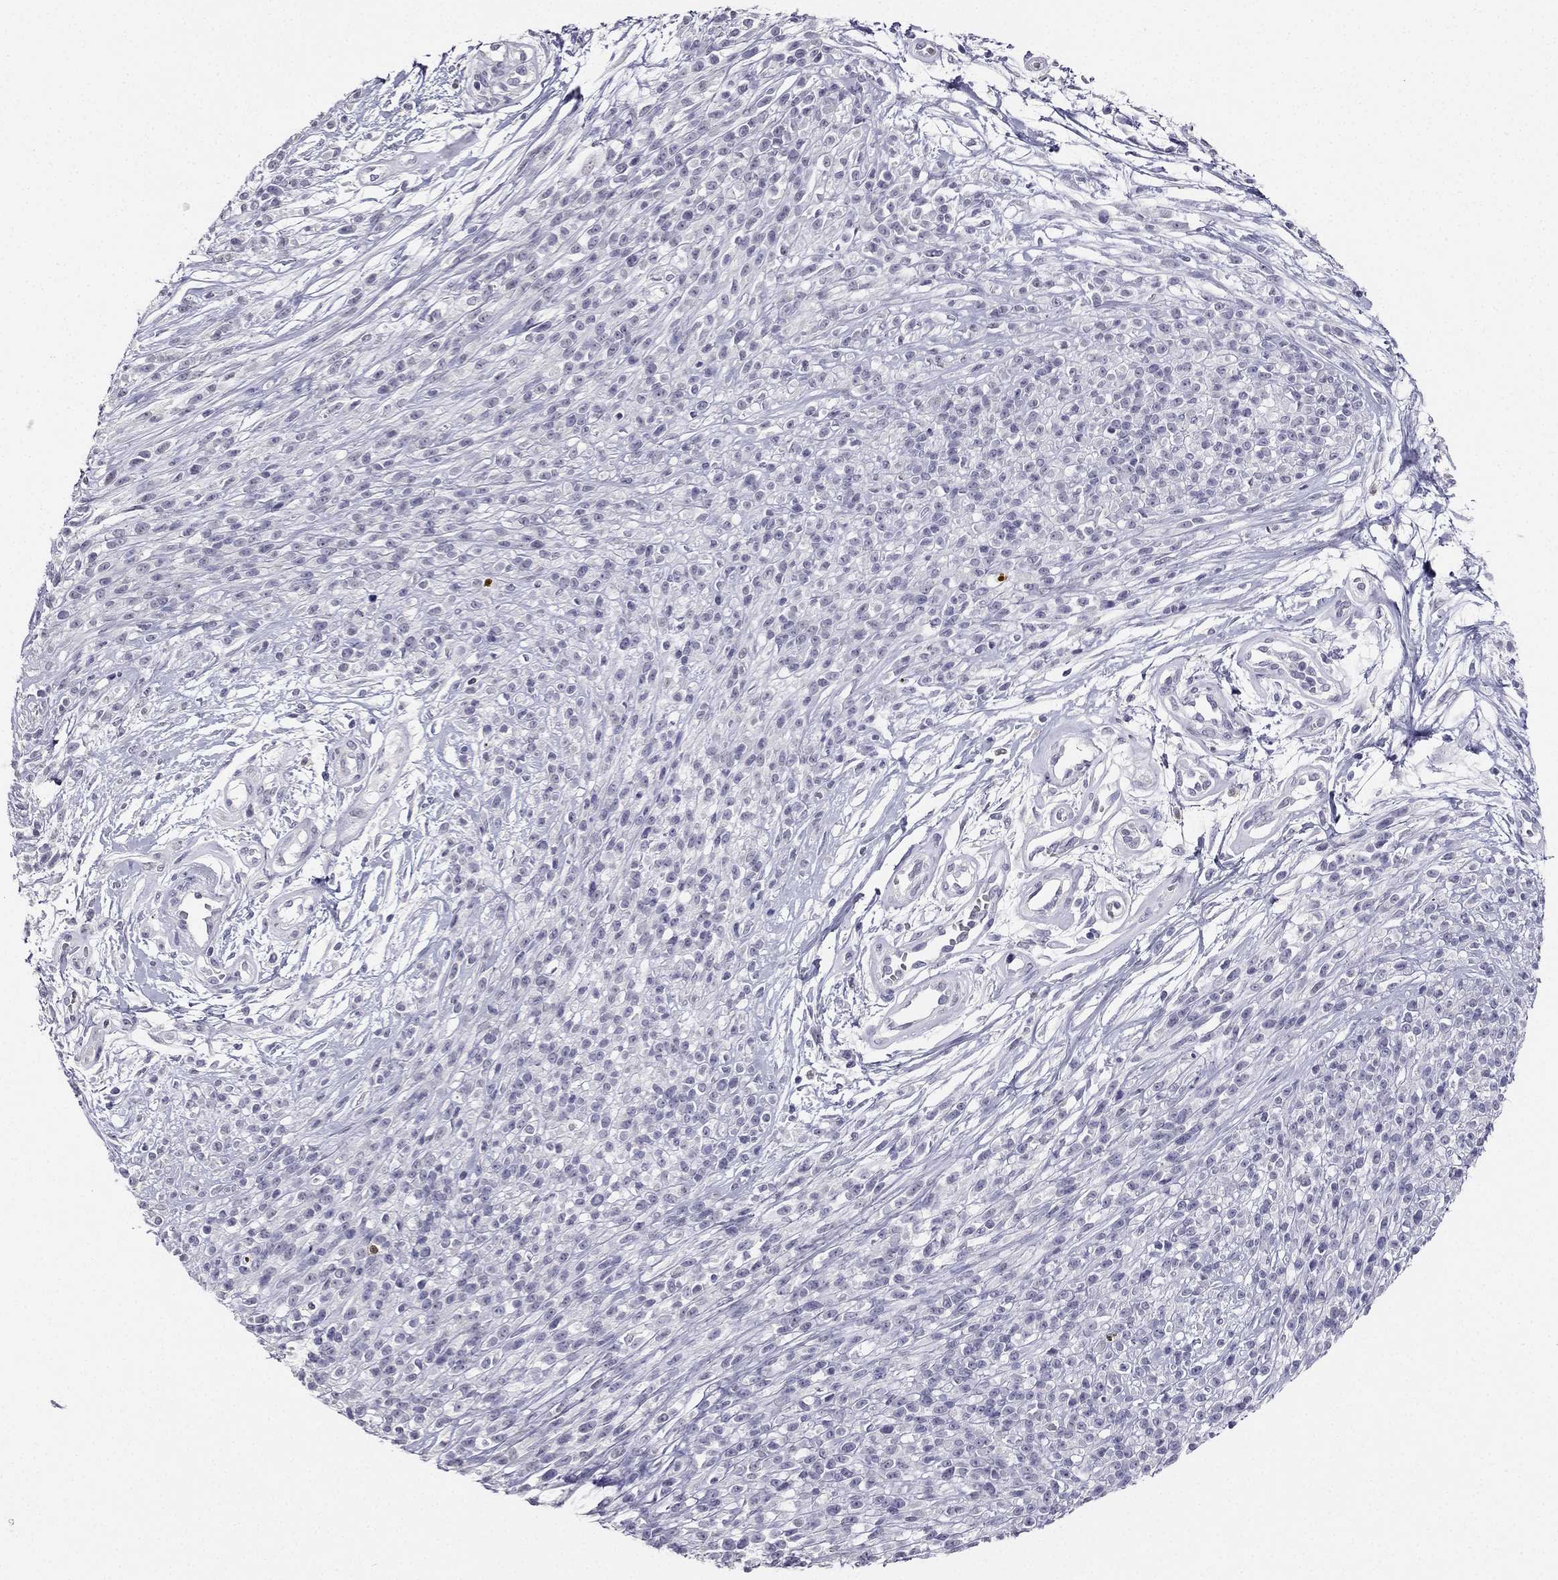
{"staining": {"intensity": "negative", "quantity": "none", "location": "none"}, "tissue": "melanoma", "cell_type": "Tumor cells", "image_type": "cancer", "snomed": [{"axis": "morphology", "description": "Malignant melanoma, NOS"}, {"axis": "topography", "description": "Skin"}, {"axis": "topography", "description": "Skin of trunk"}], "caption": "DAB immunohistochemical staining of melanoma demonstrates no significant positivity in tumor cells.", "gene": "CALB2", "patient": {"sex": "male", "age": 74}}